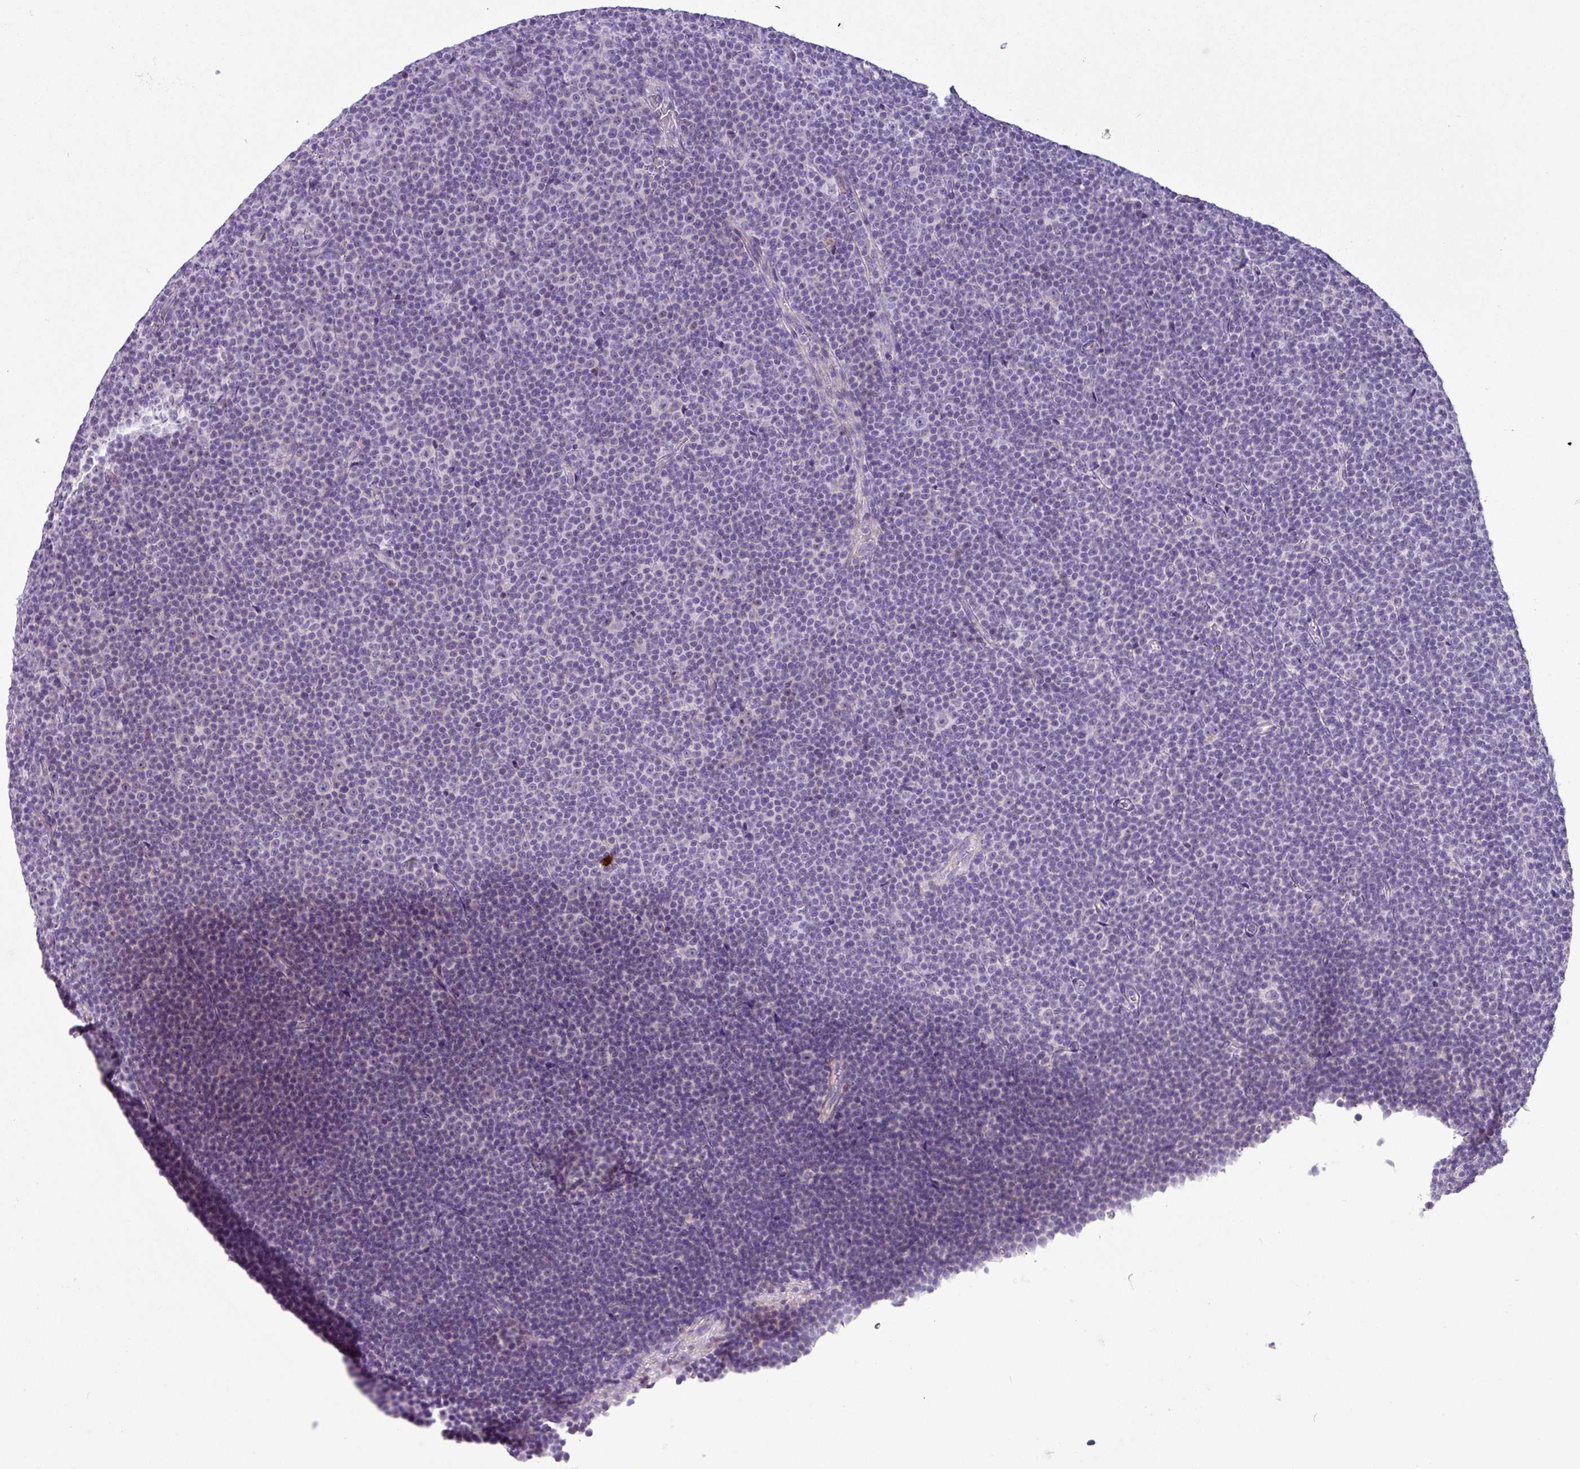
{"staining": {"intensity": "negative", "quantity": "none", "location": "none"}, "tissue": "lymphoma", "cell_type": "Tumor cells", "image_type": "cancer", "snomed": [{"axis": "morphology", "description": "Malignant lymphoma, non-Hodgkin's type, Low grade"}, {"axis": "topography", "description": "Lymph node"}], "caption": "Immunohistochemistry (IHC) image of human lymphoma stained for a protein (brown), which displays no expression in tumor cells.", "gene": "MRM2", "patient": {"sex": "female", "age": 67}}